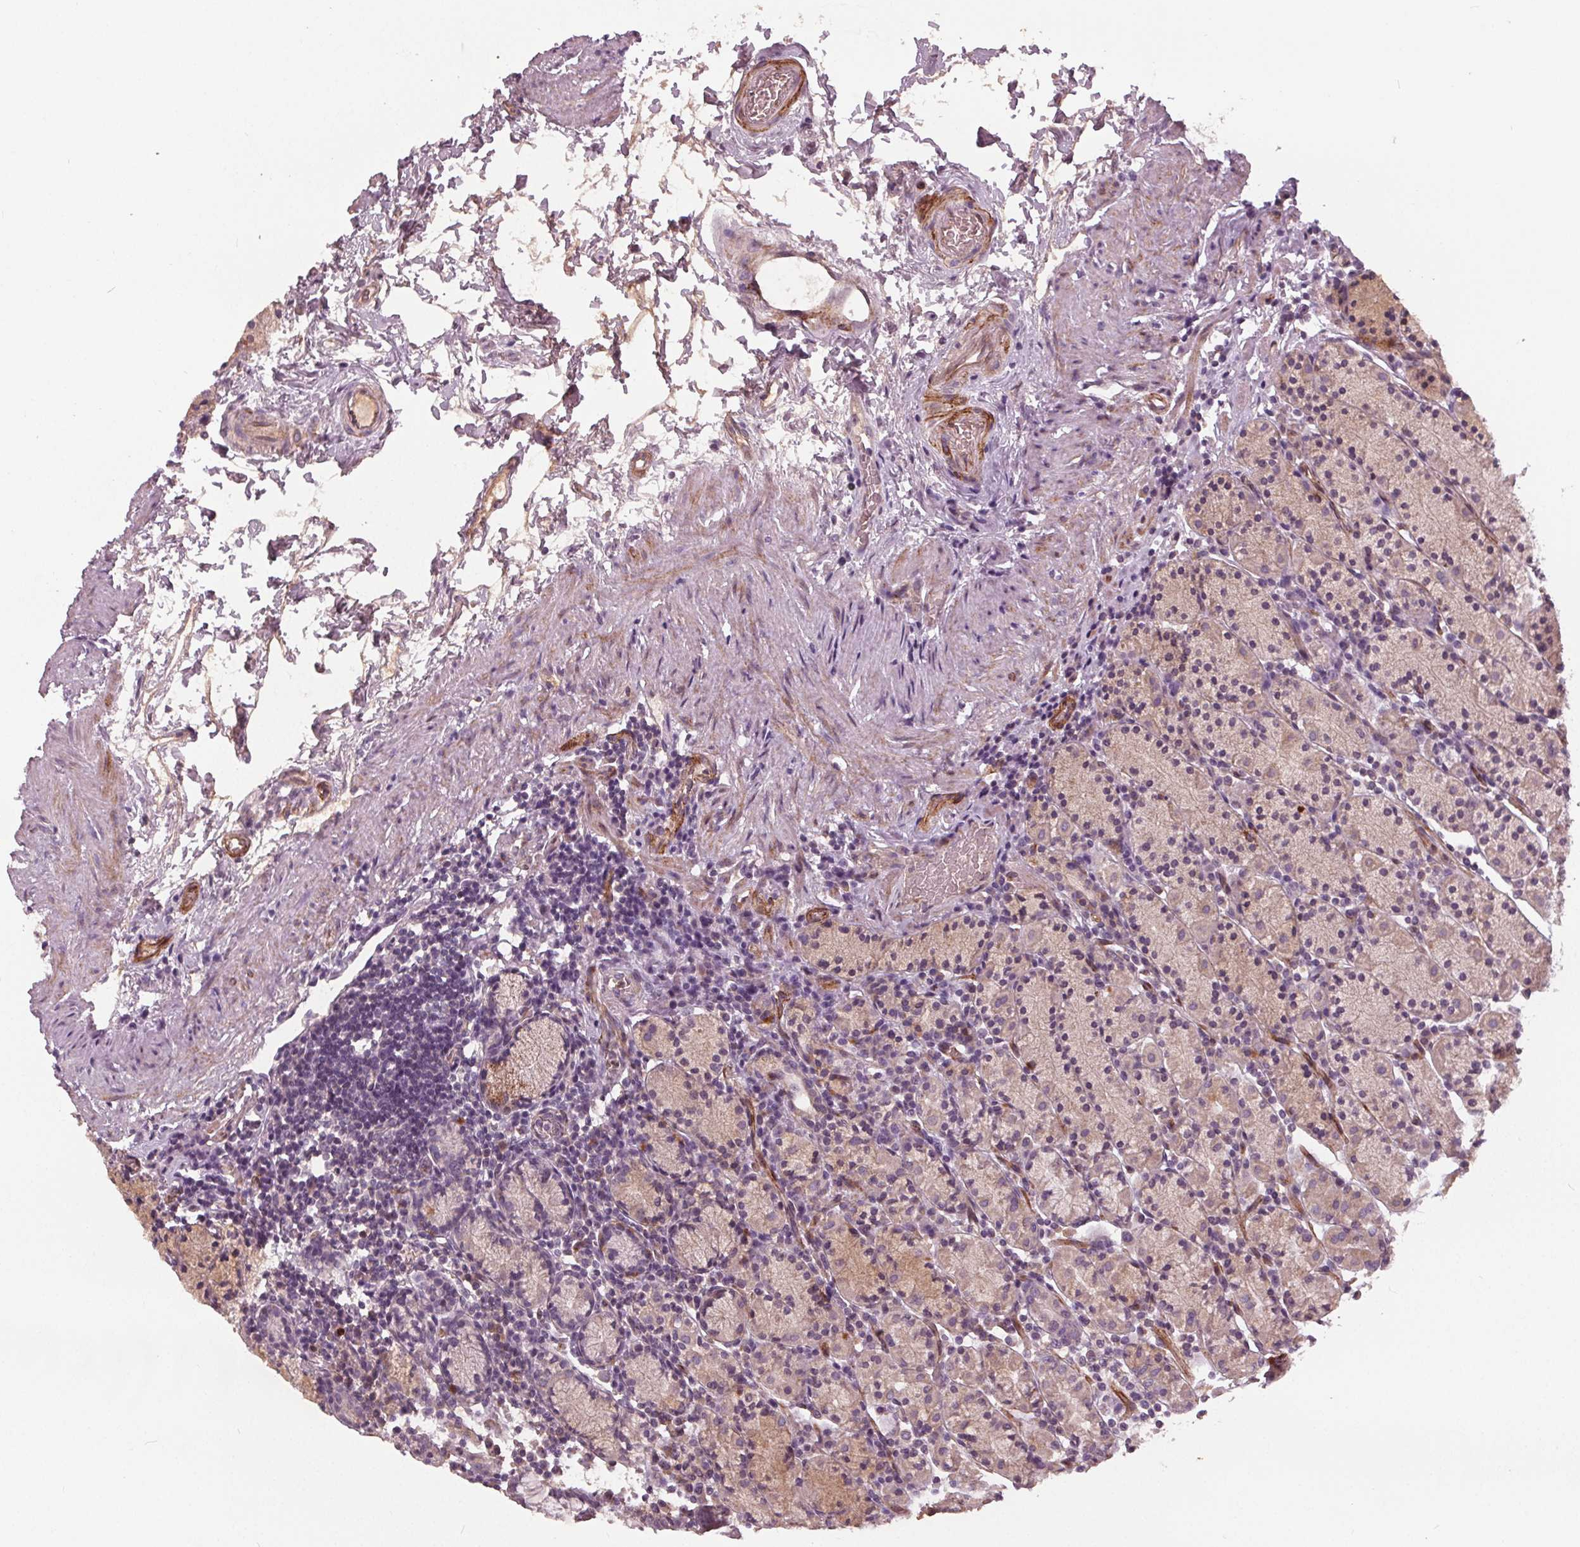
{"staining": {"intensity": "negative", "quantity": "none", "location": "none"}, "tissue": "stomach", "cell_type": "Glandular cells", "image_type": "normal", "snomed": [{"axis": "morphology", "description": "Normal tissue, NOS"}, {"axis": "topography", "description": "Stomach, upper"}, {"axis": "topography", "description": "Stomach"}], "caption": "This is an IHC micrograph of benign stomach. There is no expression in glandular cells.", "gene": "PDGFD", "patient": {"sex": "male", "age": 62}}